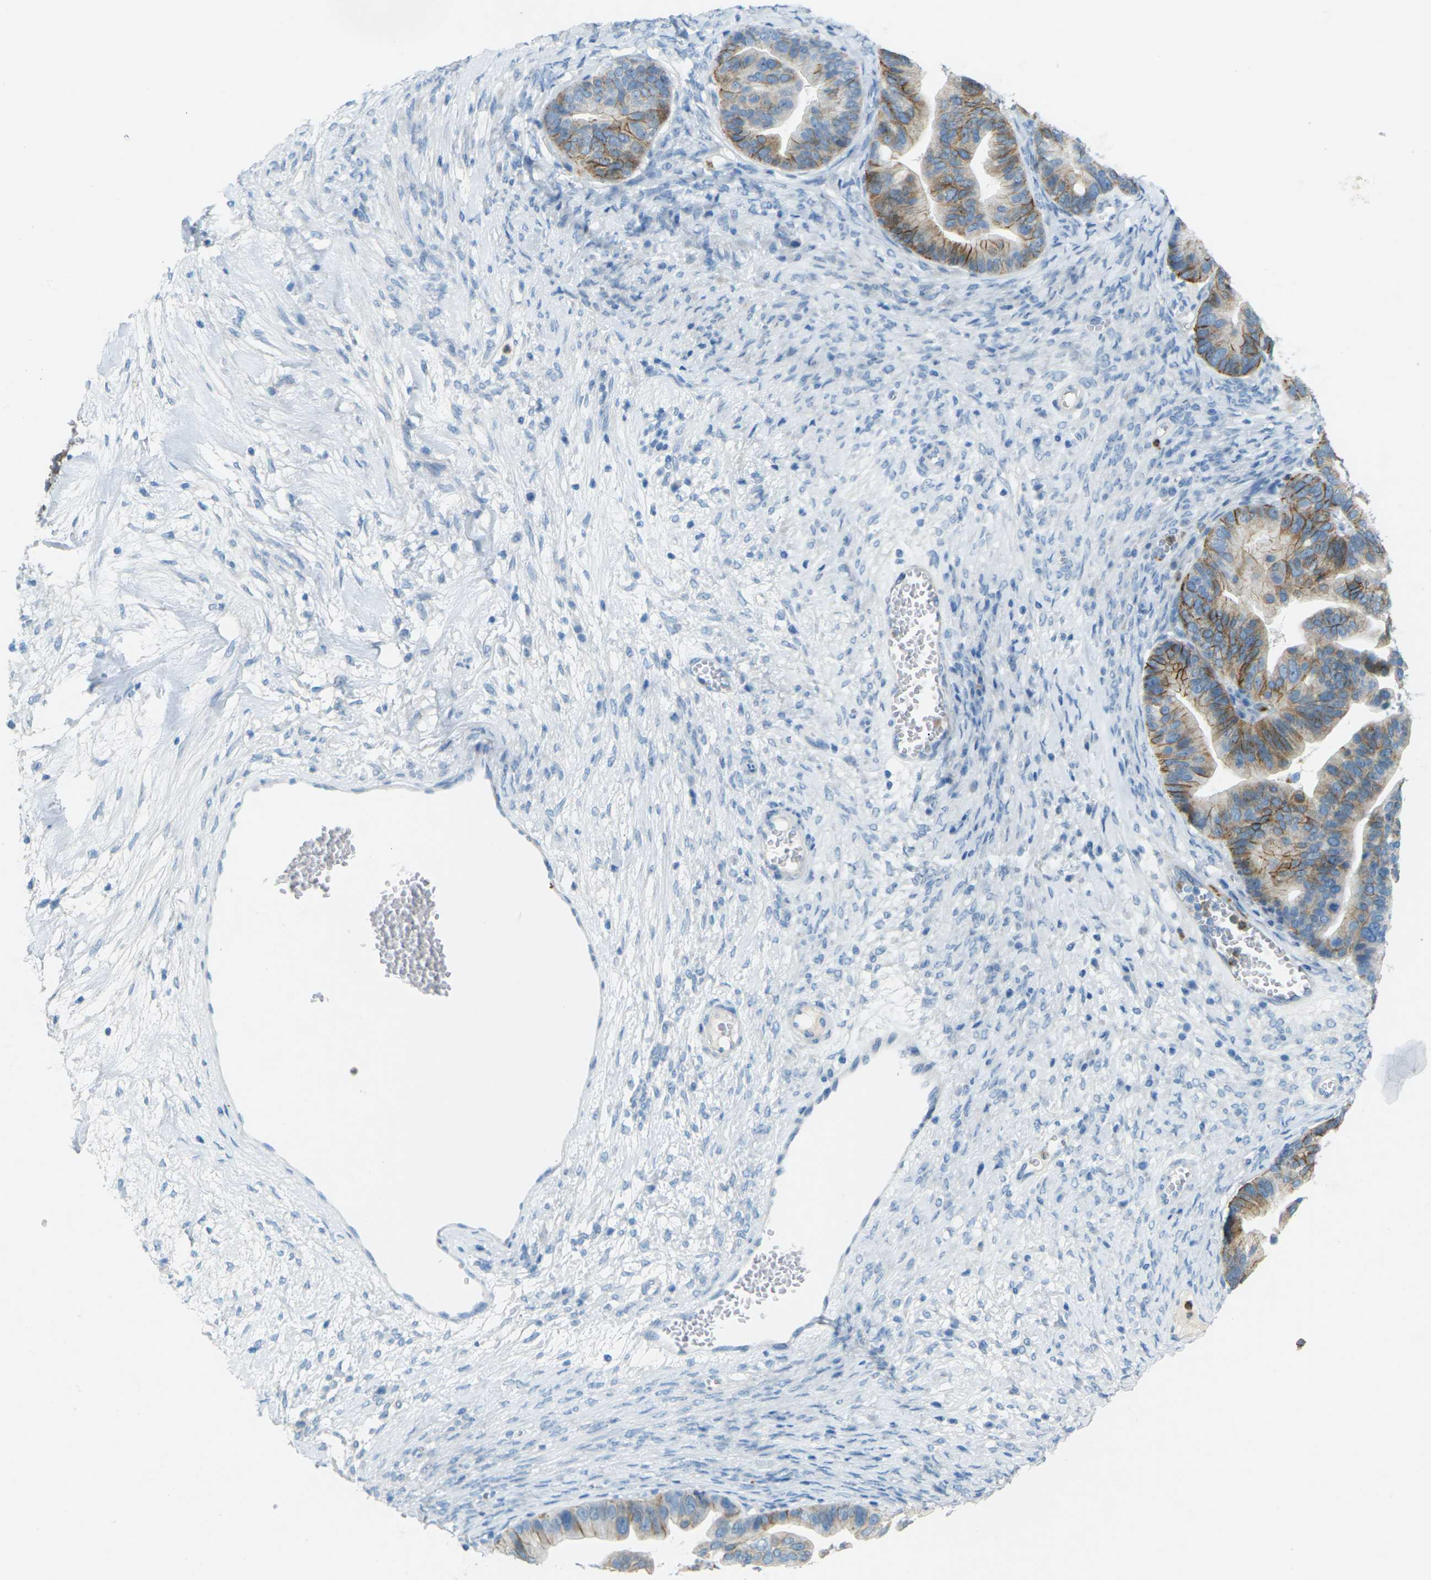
{"staining": {"intensity": "moderate", "quantity": ">75%", "location": "cytoplasmic/membranous"}, "tissue": "ovarian cancer", "cell_type": "Tumor cells", "image_type": "cancer", "snomed": [{"axis": "morphology", "description": "Cystadenocarcinoma, serous, NOS"}, {"axis": "topography", "description": "Ovary"}], "caption": "A micrograph of ovarian cancer (serous cystadenocarcinoma) stained for a protein displays moderate cytoplasmic/membranous brown staining in tumor cells.", "gene": "CDH16", "patient": {"sex": "female", "age": 56}}